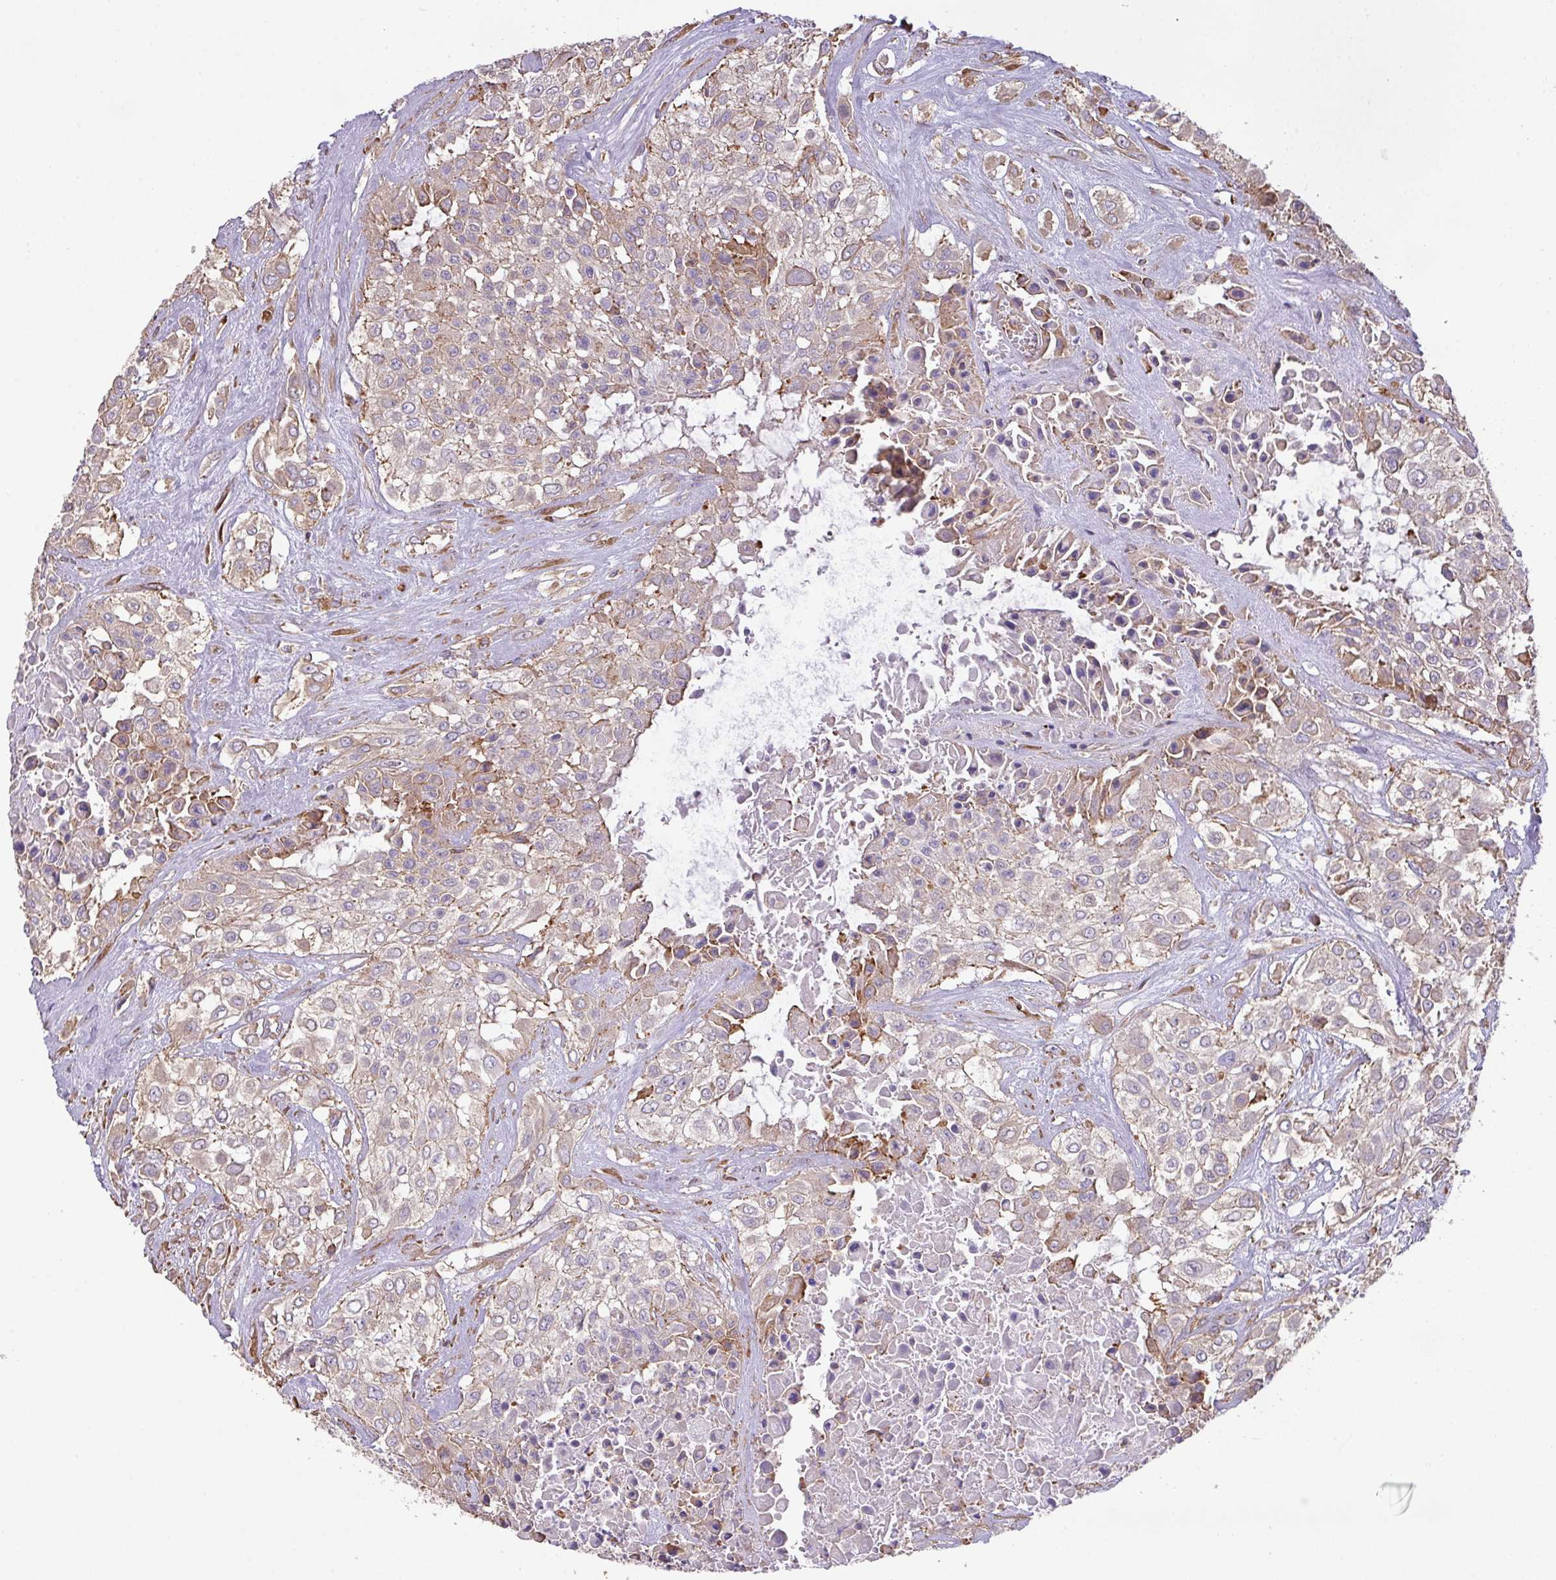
{"staining": {"intensity": "negative", "quantity": "none", "location": "none"}, "tissue": "urothelial cancer", "cell_type": "Tumor cells", "image_type": "cancer", "snomed": [{"axis": "morphology", "description": "Urothelial carcinoma, High grade"}, {"axis": "topography", "description": "Urinary bladder"}], "caption": "This photomicrograph is of urothelial cancer stained with IHC to label a protein in brown with the nuclei are counter-stained blue. There is no expression in tumor cells. The staining is performed using DAB brown chromogen with nuclei counter-stained in using hematoxylin.", "gene": "LRRC41", "patient": {"sex": "male", "age": 67}}